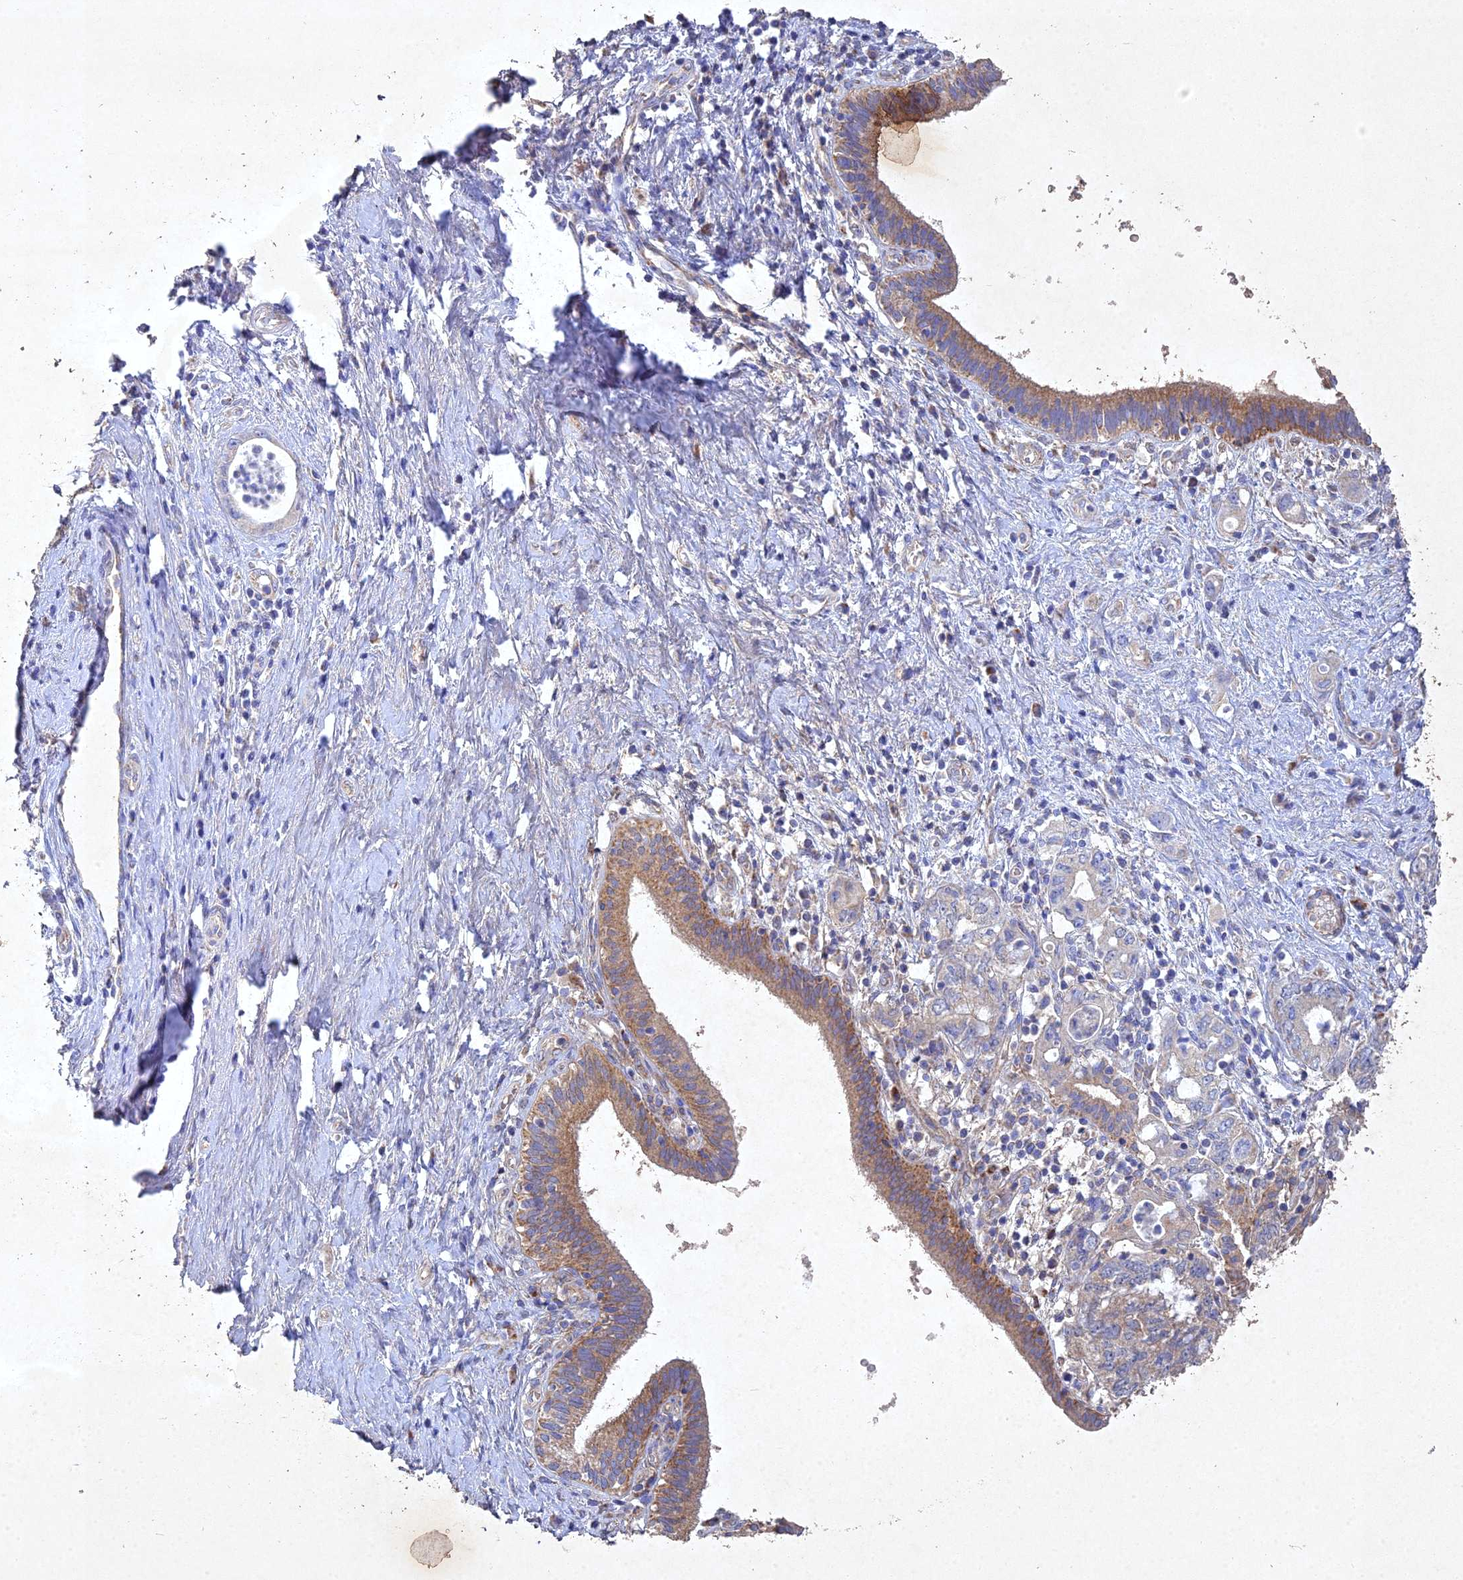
{"staining": {"intensity": "moderate", "quantity": ">75%", "location": "cytoplasmic/membranous"}, "tissue": "pancreatic cancer", "cell_type": "Tumor cells", "image_type": "cancer", "snomed": [{"axis": "morphology", "description": "Adenocarcinoma, NOS"}, {"axis": "topography", "description": "Pancreas"}], "caption": "The histopathology image demonstrates immunohistochemical staining of pancreatic cancer (adenocarcinoma). There is moderate cytoplasmic/membranous positivity is appreciated in approximately >75% of tumor cells.", "gene": "NDUFV1", "patient": {"sex": "female", "age": 73}}